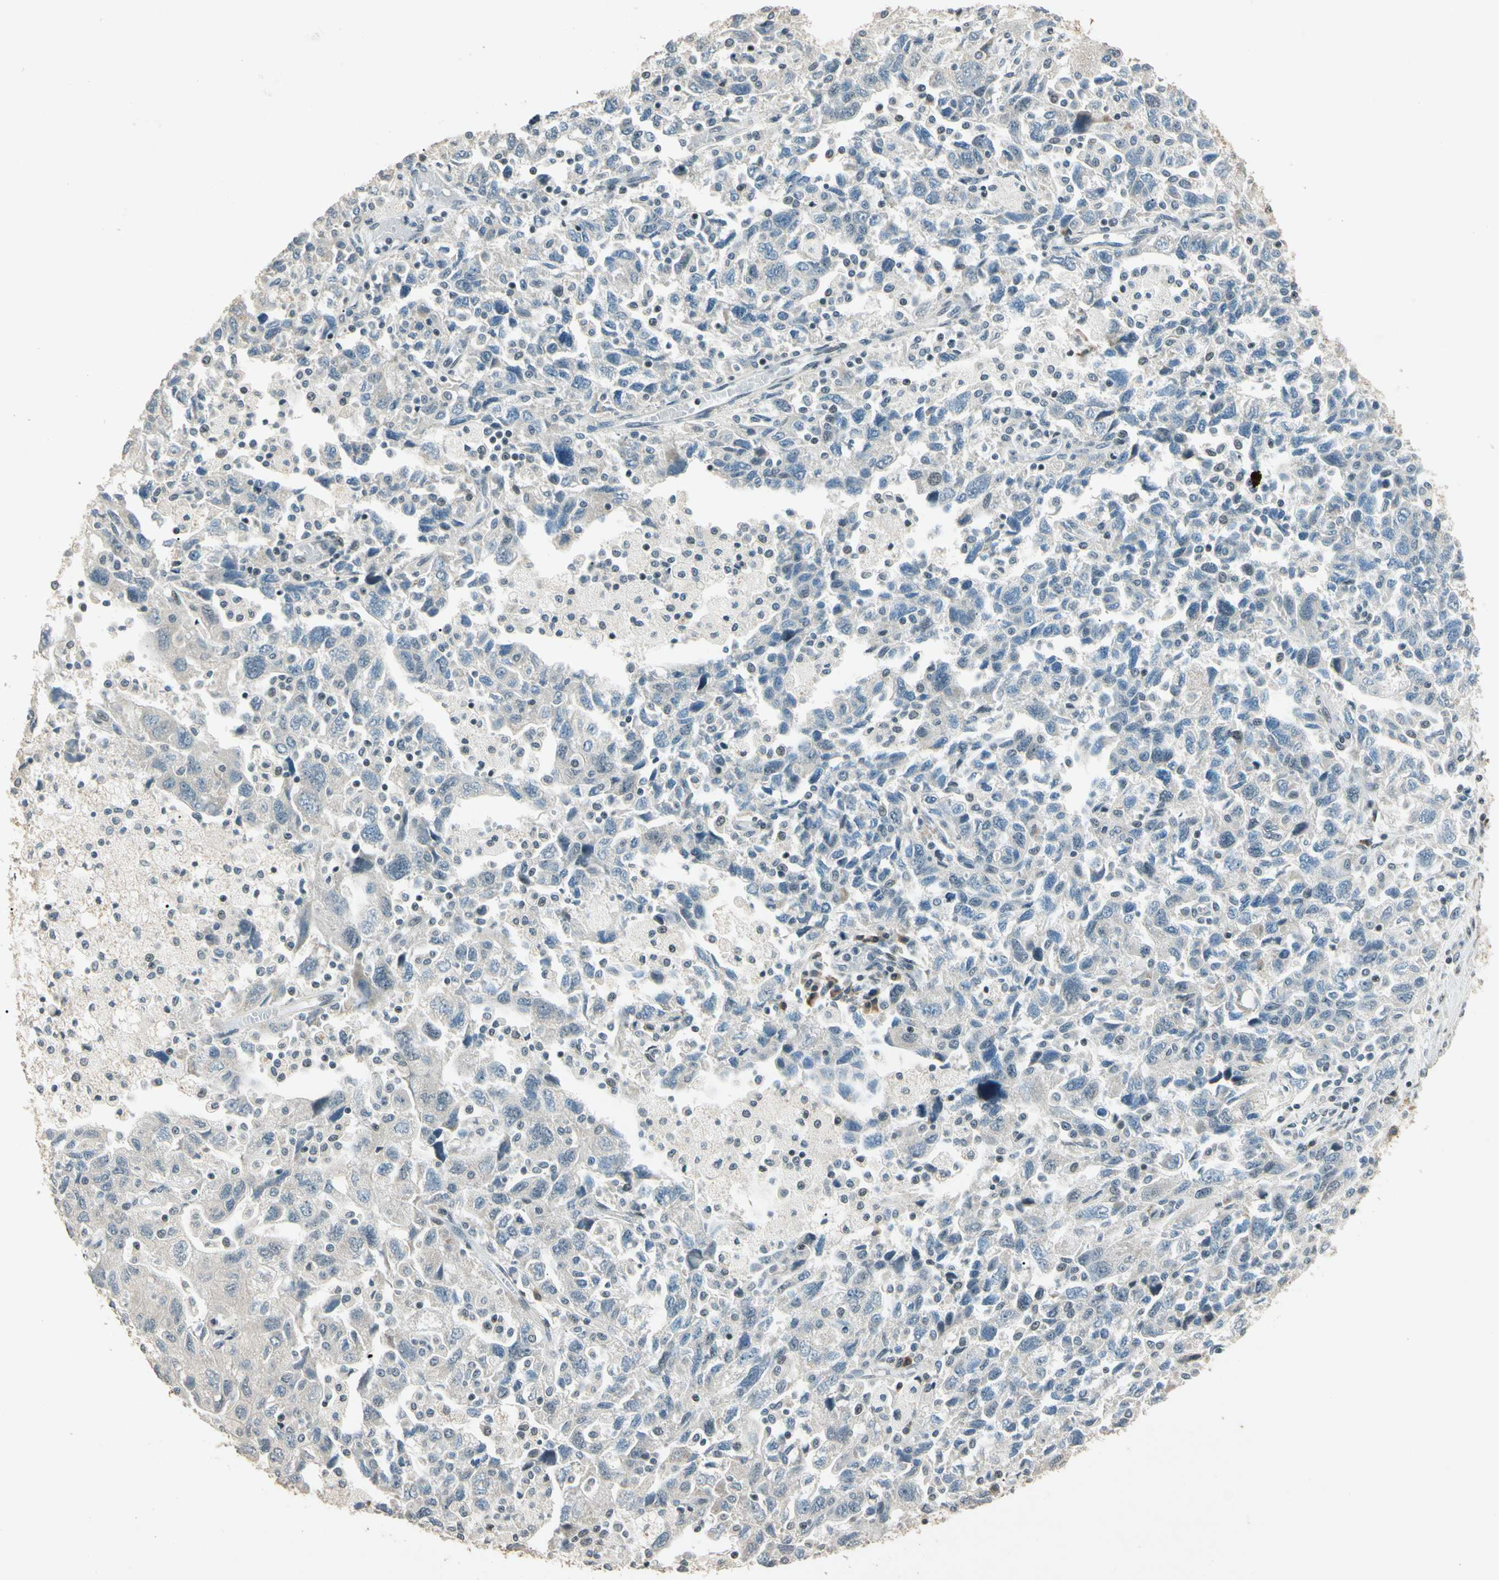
{"staining": {"intensity": "weak", "quantity": "<25%", "location": "cytoplasmic/membranous"}, "tissue": "ovarian cancer", "cell_type": "Tumor cells", "image_type": "cancer", "snomed": [{"axis": "morphology", "description": "Carcinoma, NOS"}, {"axis": "morphology", "description": "Cystadenocarcinoma, serous, NOS"}, {"axis": "topography", "description": "Ovary"}], "caption": "The photomicrograph reveals no significant expression in tumor cells of serous cystadenocarcinoma (ovarian). Brightfield microscopy of IHC stained with DAB (brown) and hematoxylin (blue), captured at high magnification.", "gene": "ZBTB4", "patient": {"sex": "female", "age": 69}}